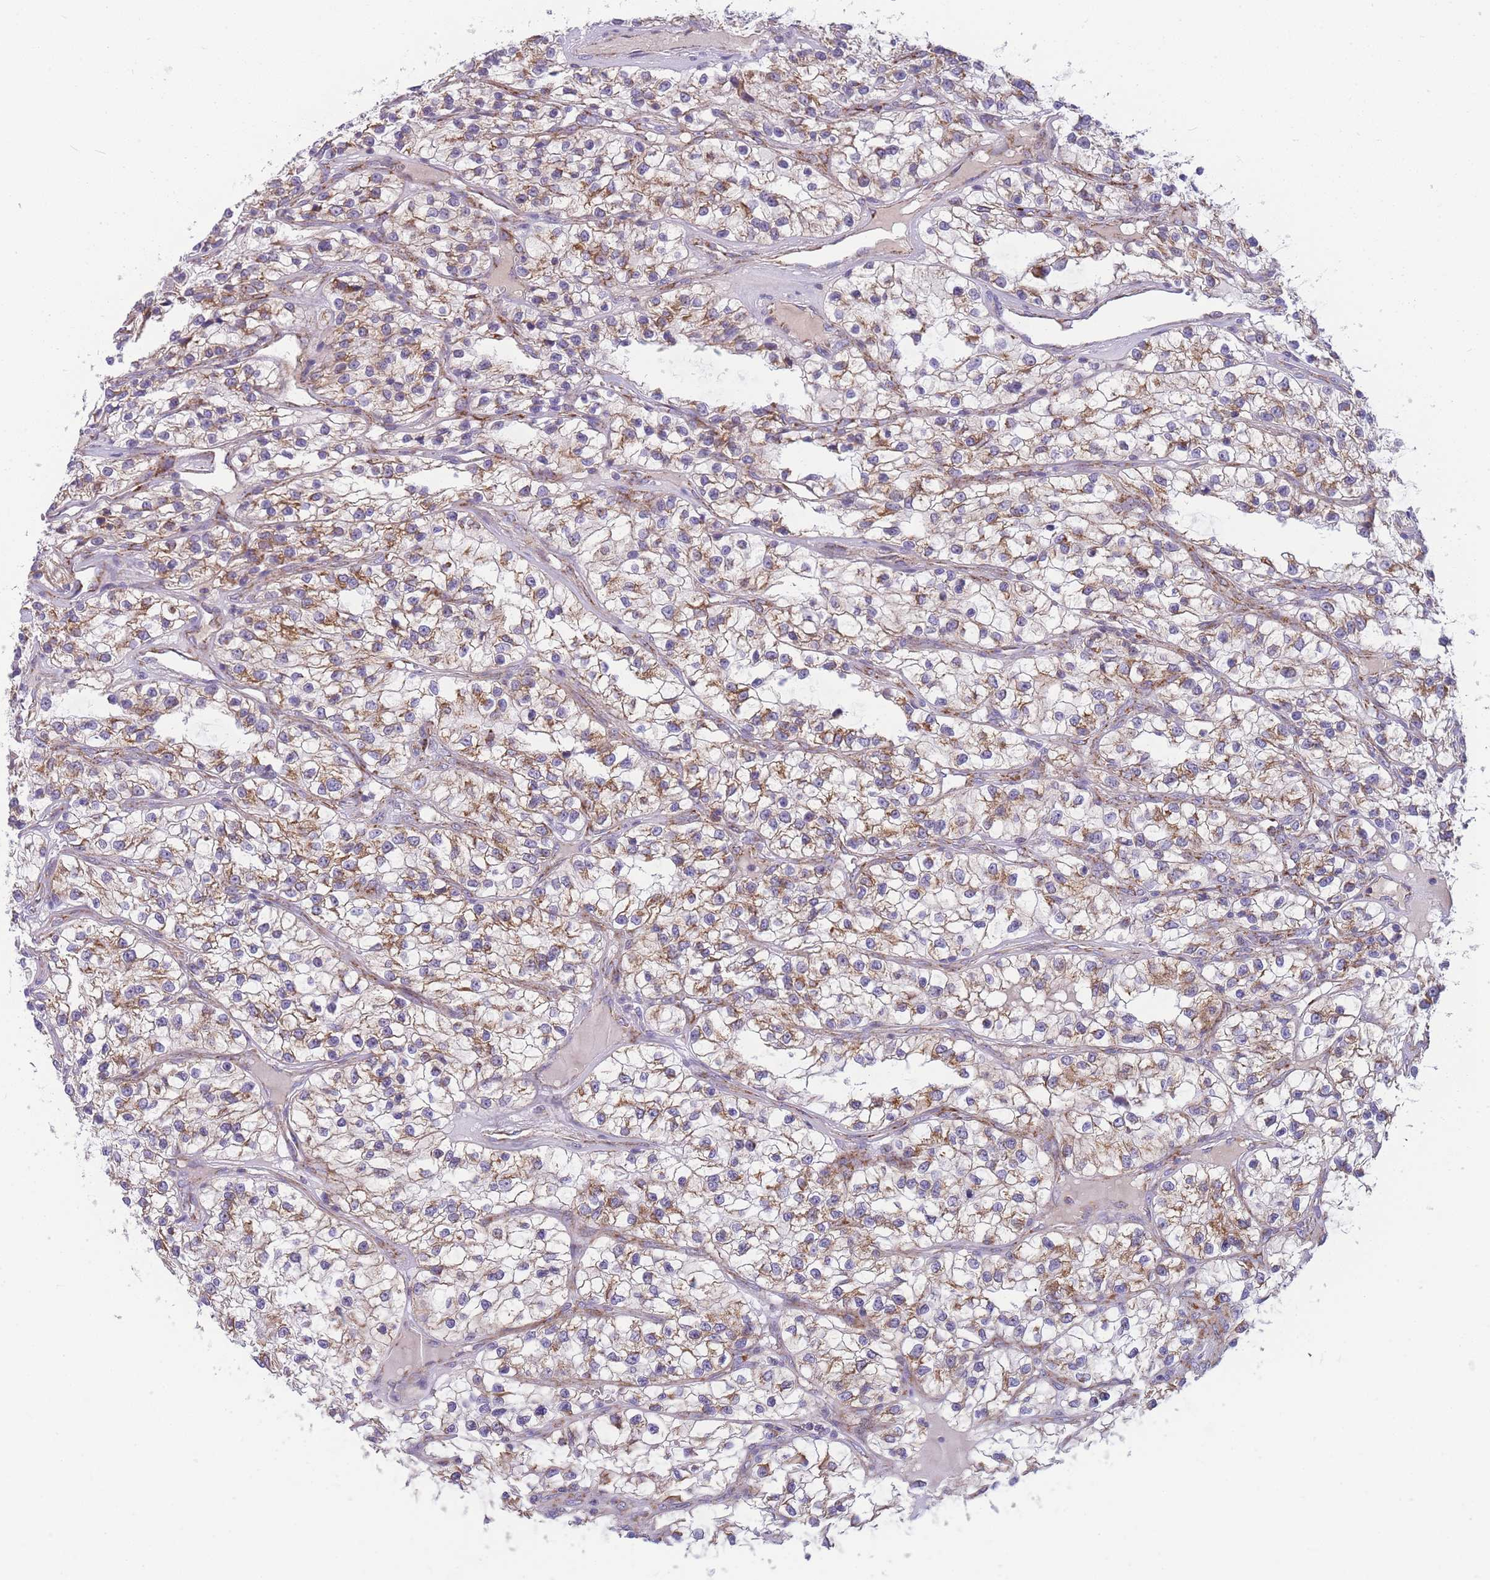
{"staining": {"intensity": "moderate", "quantity": "25%-75%", "location": "cytoplasmic/membranous"}, "tissue": "renal cancer", "cell_type": "Tumor cells", "image_type": "cancer", "snomed": [{"axis": "morphology", "description": "Adenocarcinoma, NOS"}, {"axis": "topography", "description": "Kidney"}], "caption": "A histopathology image of human renal cancer (adenocarcinoma) stained for a protein reveals moderate cytoplasmic/membranous brown staining in tumor cells.", "gene": "MRPS11", "patient": {"sex": "female", "age": 57}}